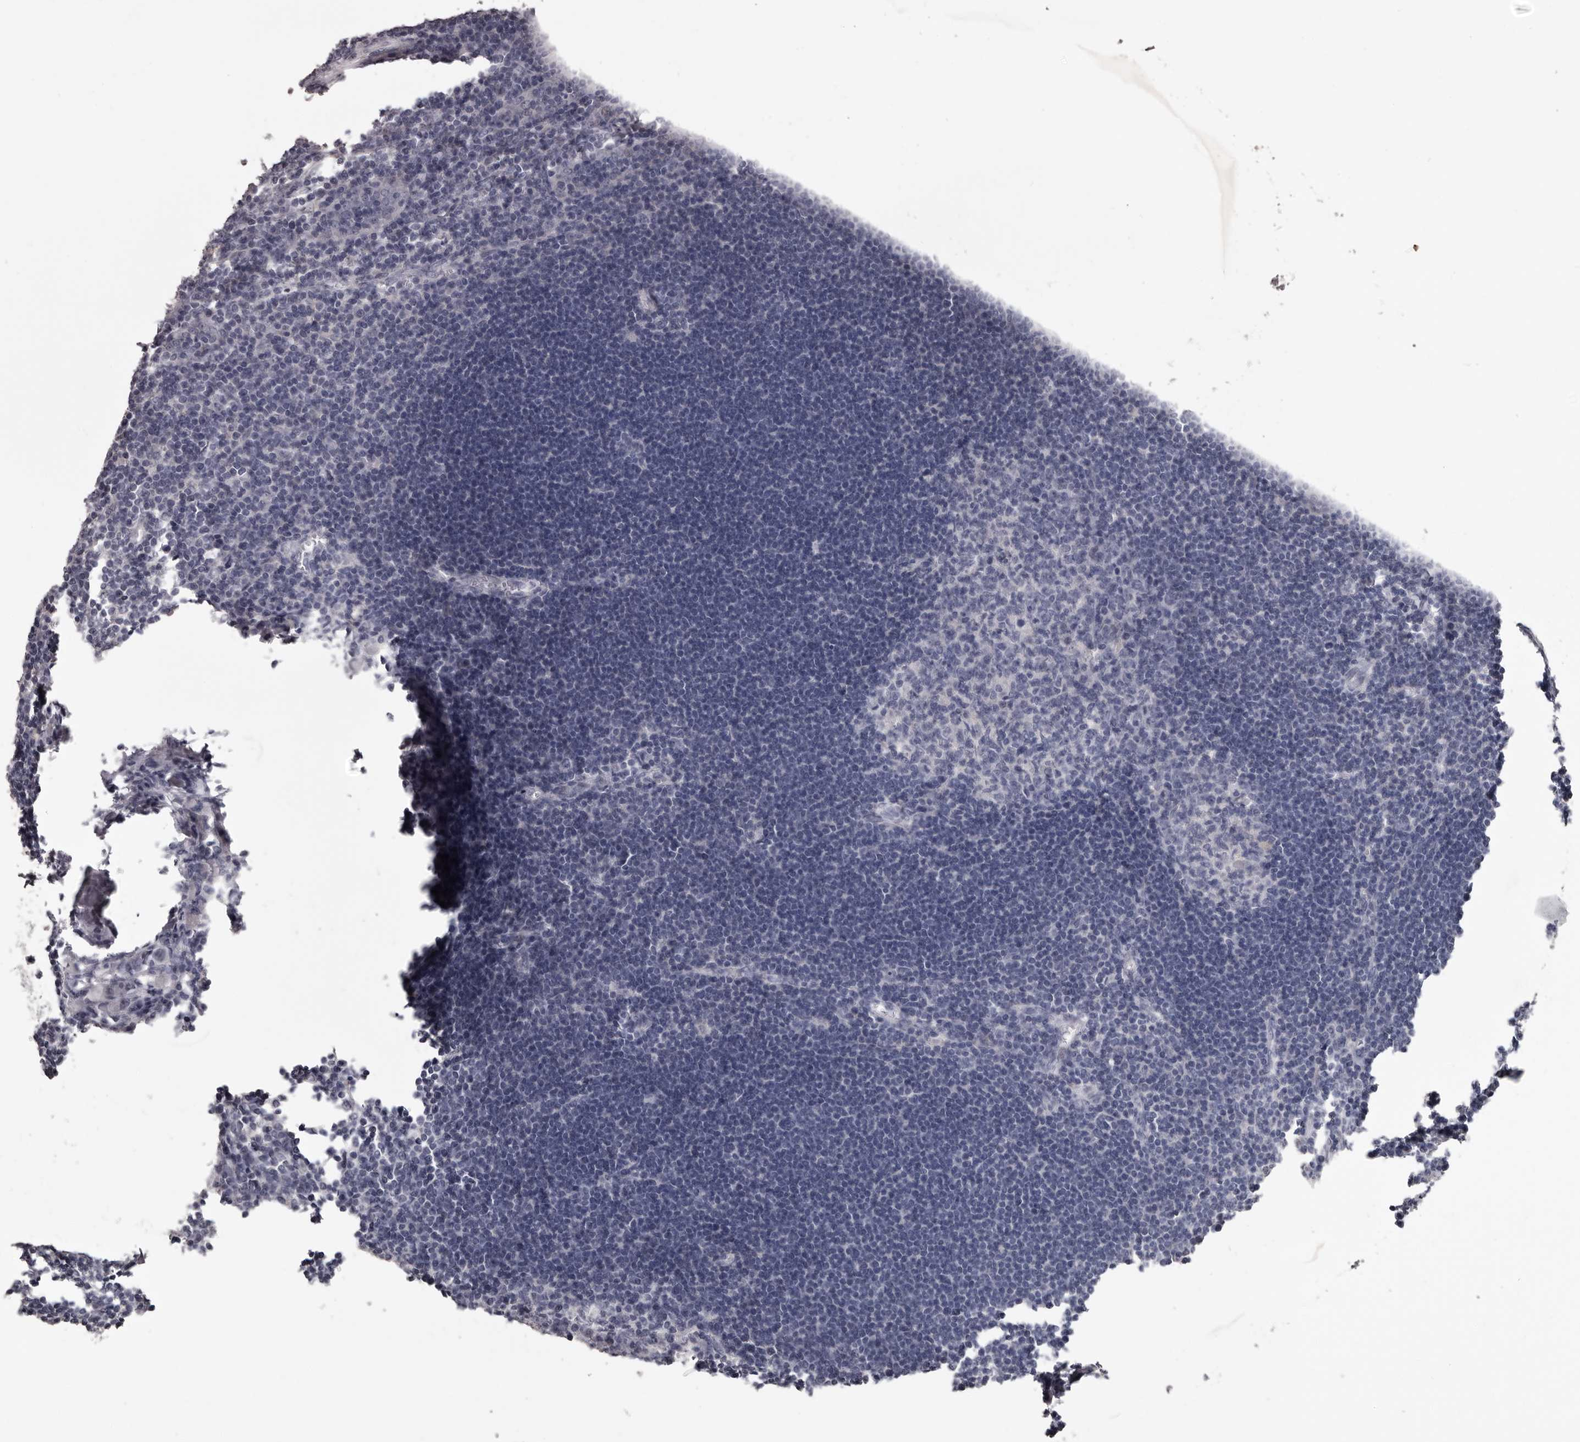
{"staining": {"intensity": "negative", "quantity": "none", "location": "none"}, "tissue": "lymph node", "cell_type": "Germinal center cells", "image_type": "normal", "snomed": [{"axis": "morphology", "description": "Normal tissue, NOS"}, {"axis": "morphology", "description": "Malignant melanoma, Metastatic site"}, {"axis": "topography", "description": "Lymph node"}], "caption": "The histopathology image shows no staining of germinal center cells in benign lymph node. (DAB (3,3'-diaminobenzidine) immunohistochemistry (IHC) visualized using brightfield microscopy, high magnification).", "gene": "LPAR6", "patient": {"sex": "male", "age": 41}}